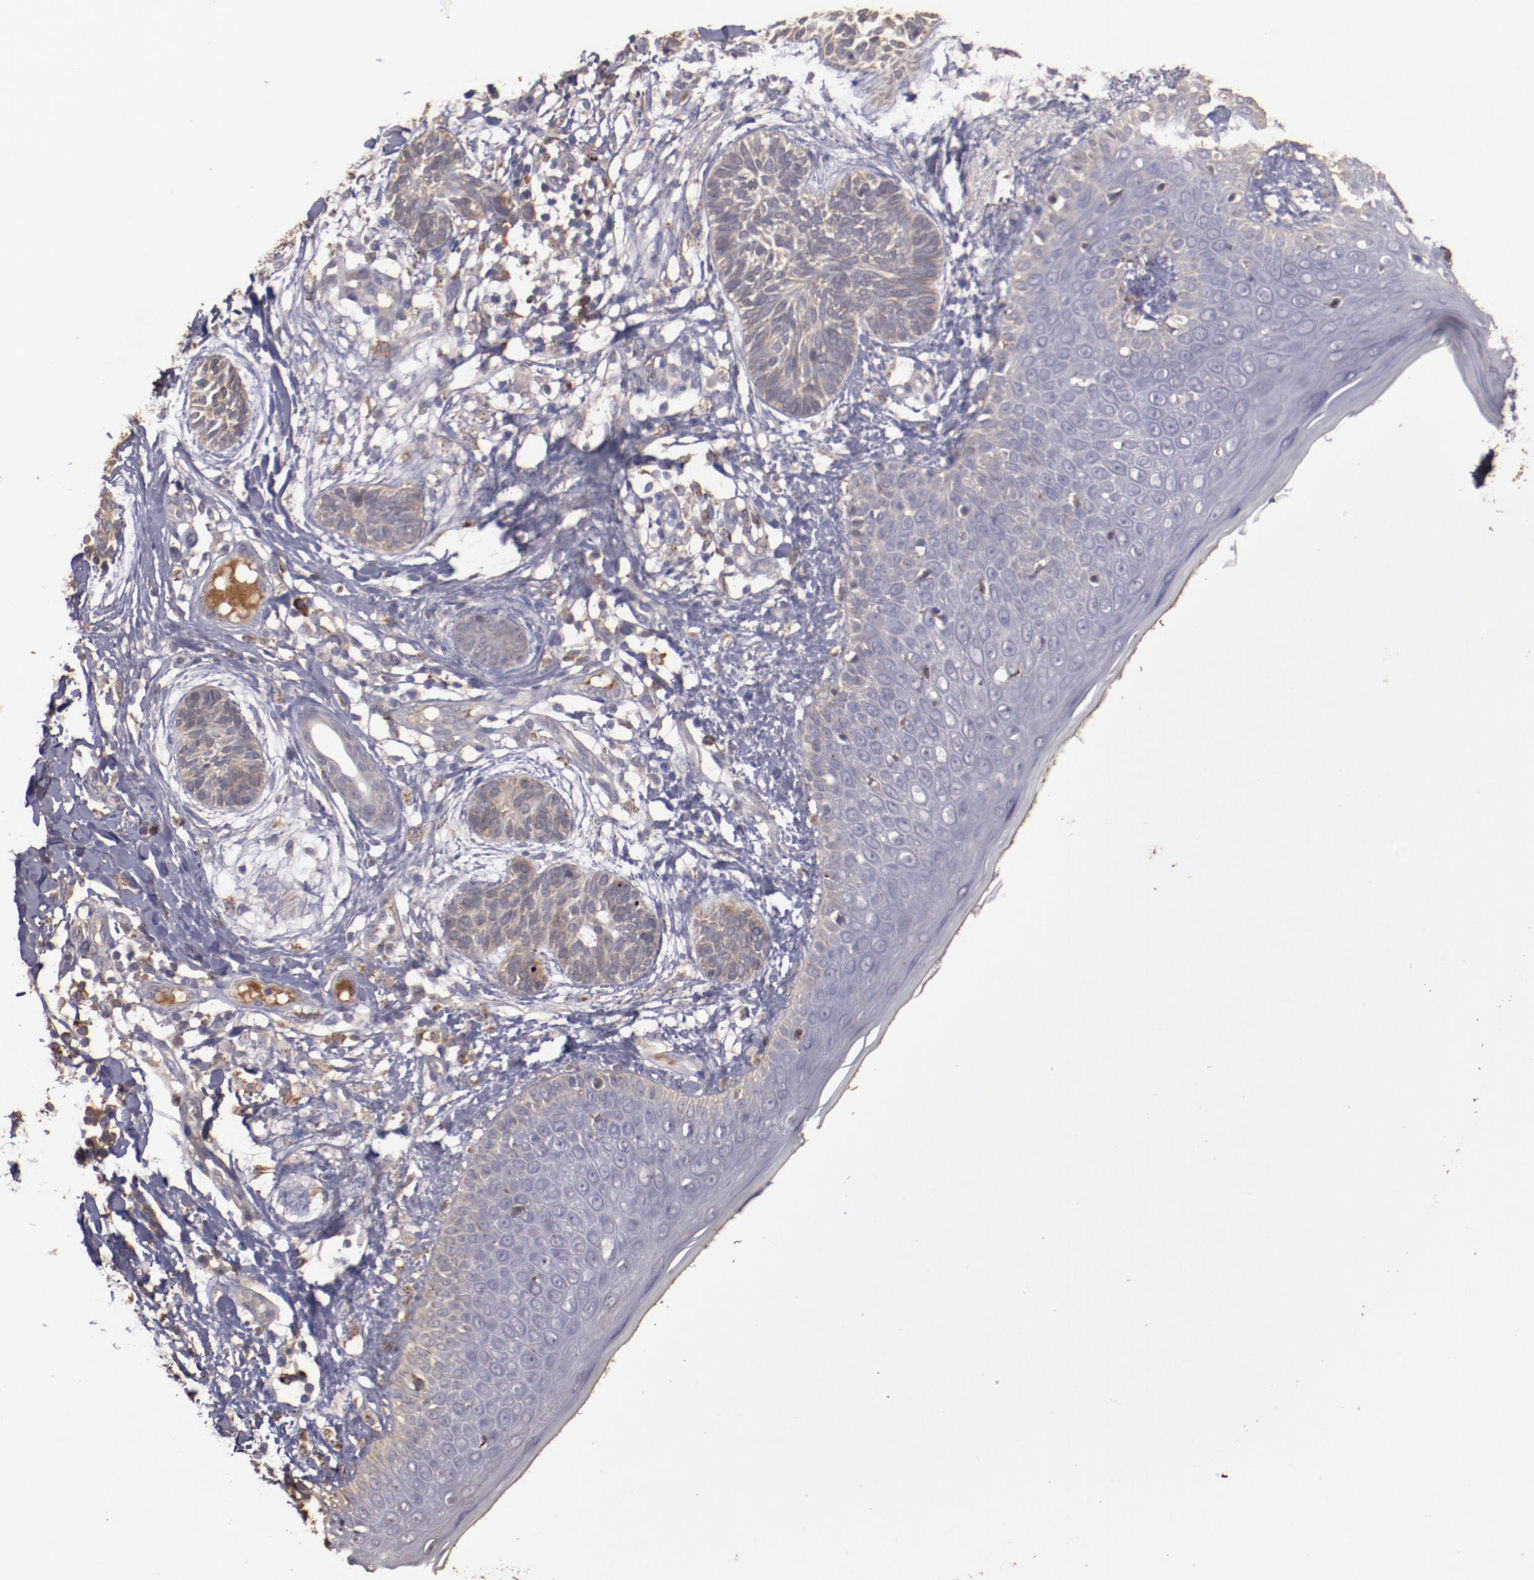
{"staining": {"intensity": "moderate", "quantity": ">75%", "location": "cytoplasmic/membranous"}, "tissue": "skin cancer", "cell_type": "Tumor cells", "image_type": "cancer", "snomed": [{"axis": "morphology", "description": "Normal tissue, NOS"}, {"axis": "morphology", "description": "Basal cell carcinoma"}, {"axis": "topography", "description": "Skin"}], "caption": "About >75% of tumor cells in basal cell carcinoma (skin) show moderate cytoplasmic/membranous protein expression as visualized by brown immunohistochemical staining.", "gene": "SRRD", "patient": {"sex": "male", "age": 63}}